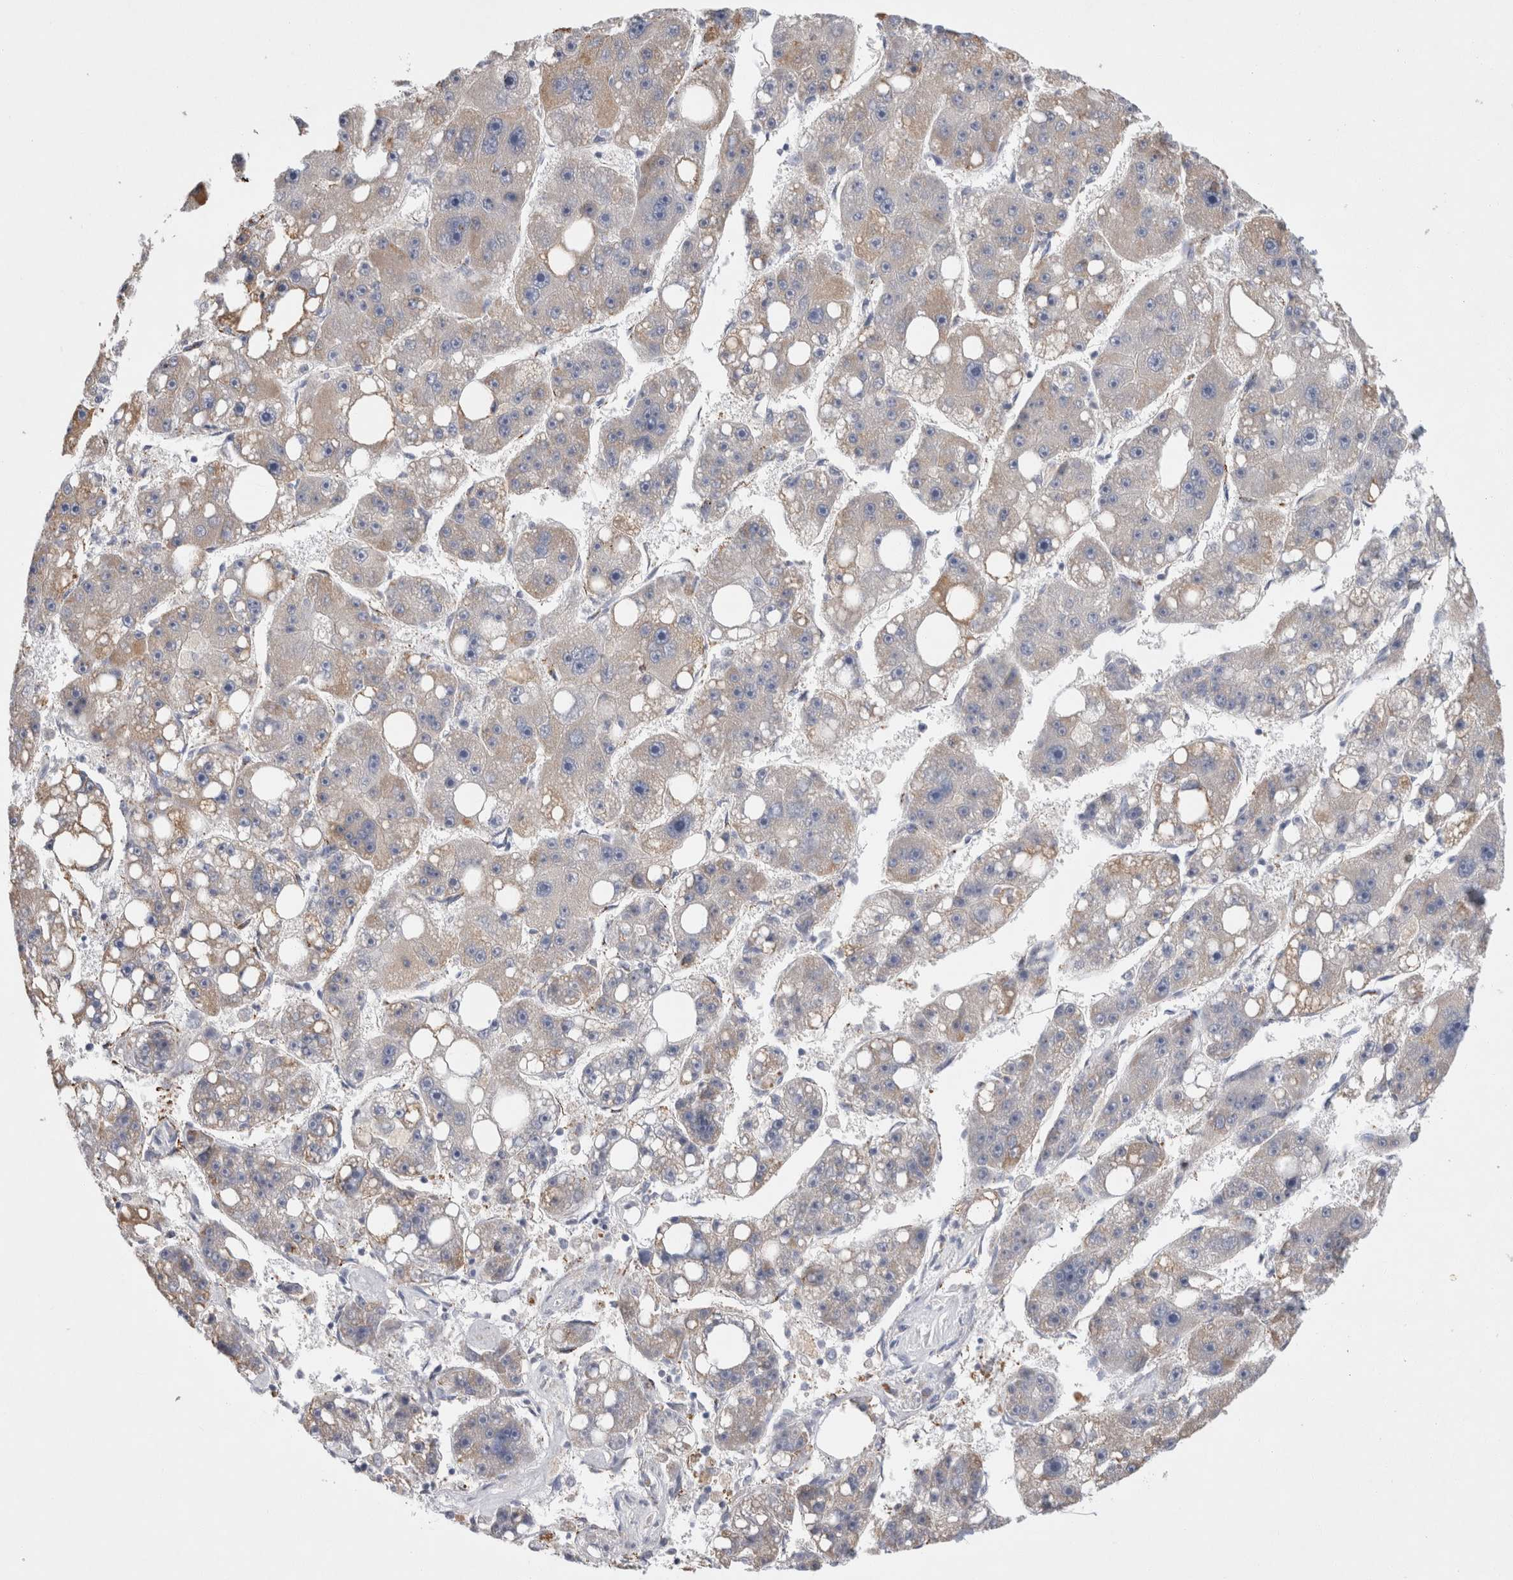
{"staining": {"intensity": "weak", "quantity": "25%-75%", "location": "cytoplasmic/membranous"}, "tissue": "liver cancer", "cell_type": "Tumor cells", "image_type": "cancer", "snomed": [{"axis": "morphology", "description": "Carcinoma, Hepatocellular, NOS"}, {"axis": "topography", "description": "Liver"}], "caption": "An image of liver cancer stained for a protein demonstrates weak cytoplasmic/membranous brown staining in tumor cells.", "gene": "IARS2", "patient": {"sex": "female", "age": 61}}